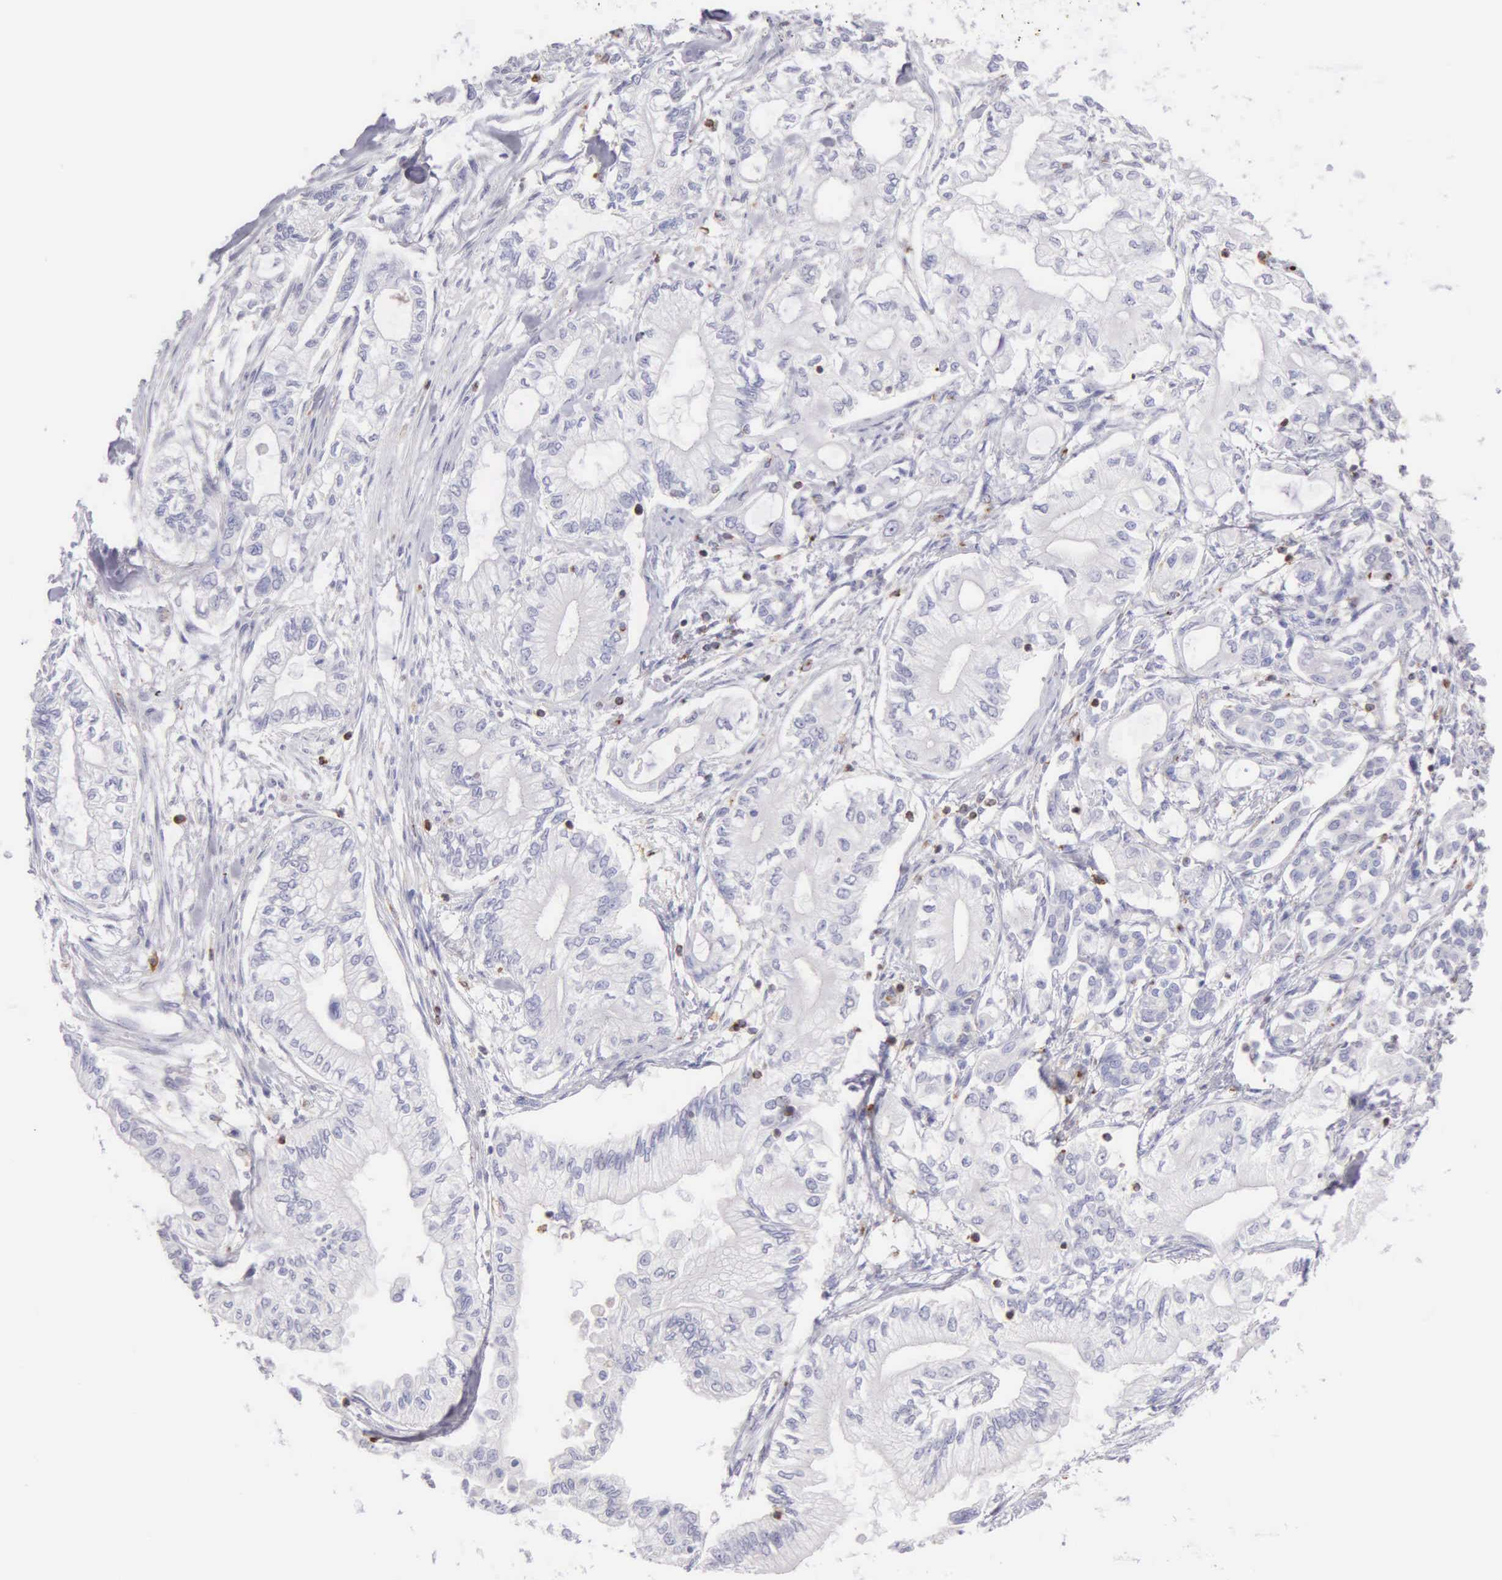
{"staining": {"intensity": "negative", "quantity": "none", "location": "none"}, "tissue": "pancreatic cancer", "cell_type": "Tumor cells", "image_type": "cancer", "snomed": [{"axis": "morphology", "description": "Adenocarcinoma, NOS"}, {"axis": "topography", "description": "Pancreas"}], "caption": "This is an IHC photomicrograph of pancreatic cancer (adenocarcinoma). There is no staining in tumor cells.", "gene": "SRGN", "patient": {"sex": "male", "age": 79}}